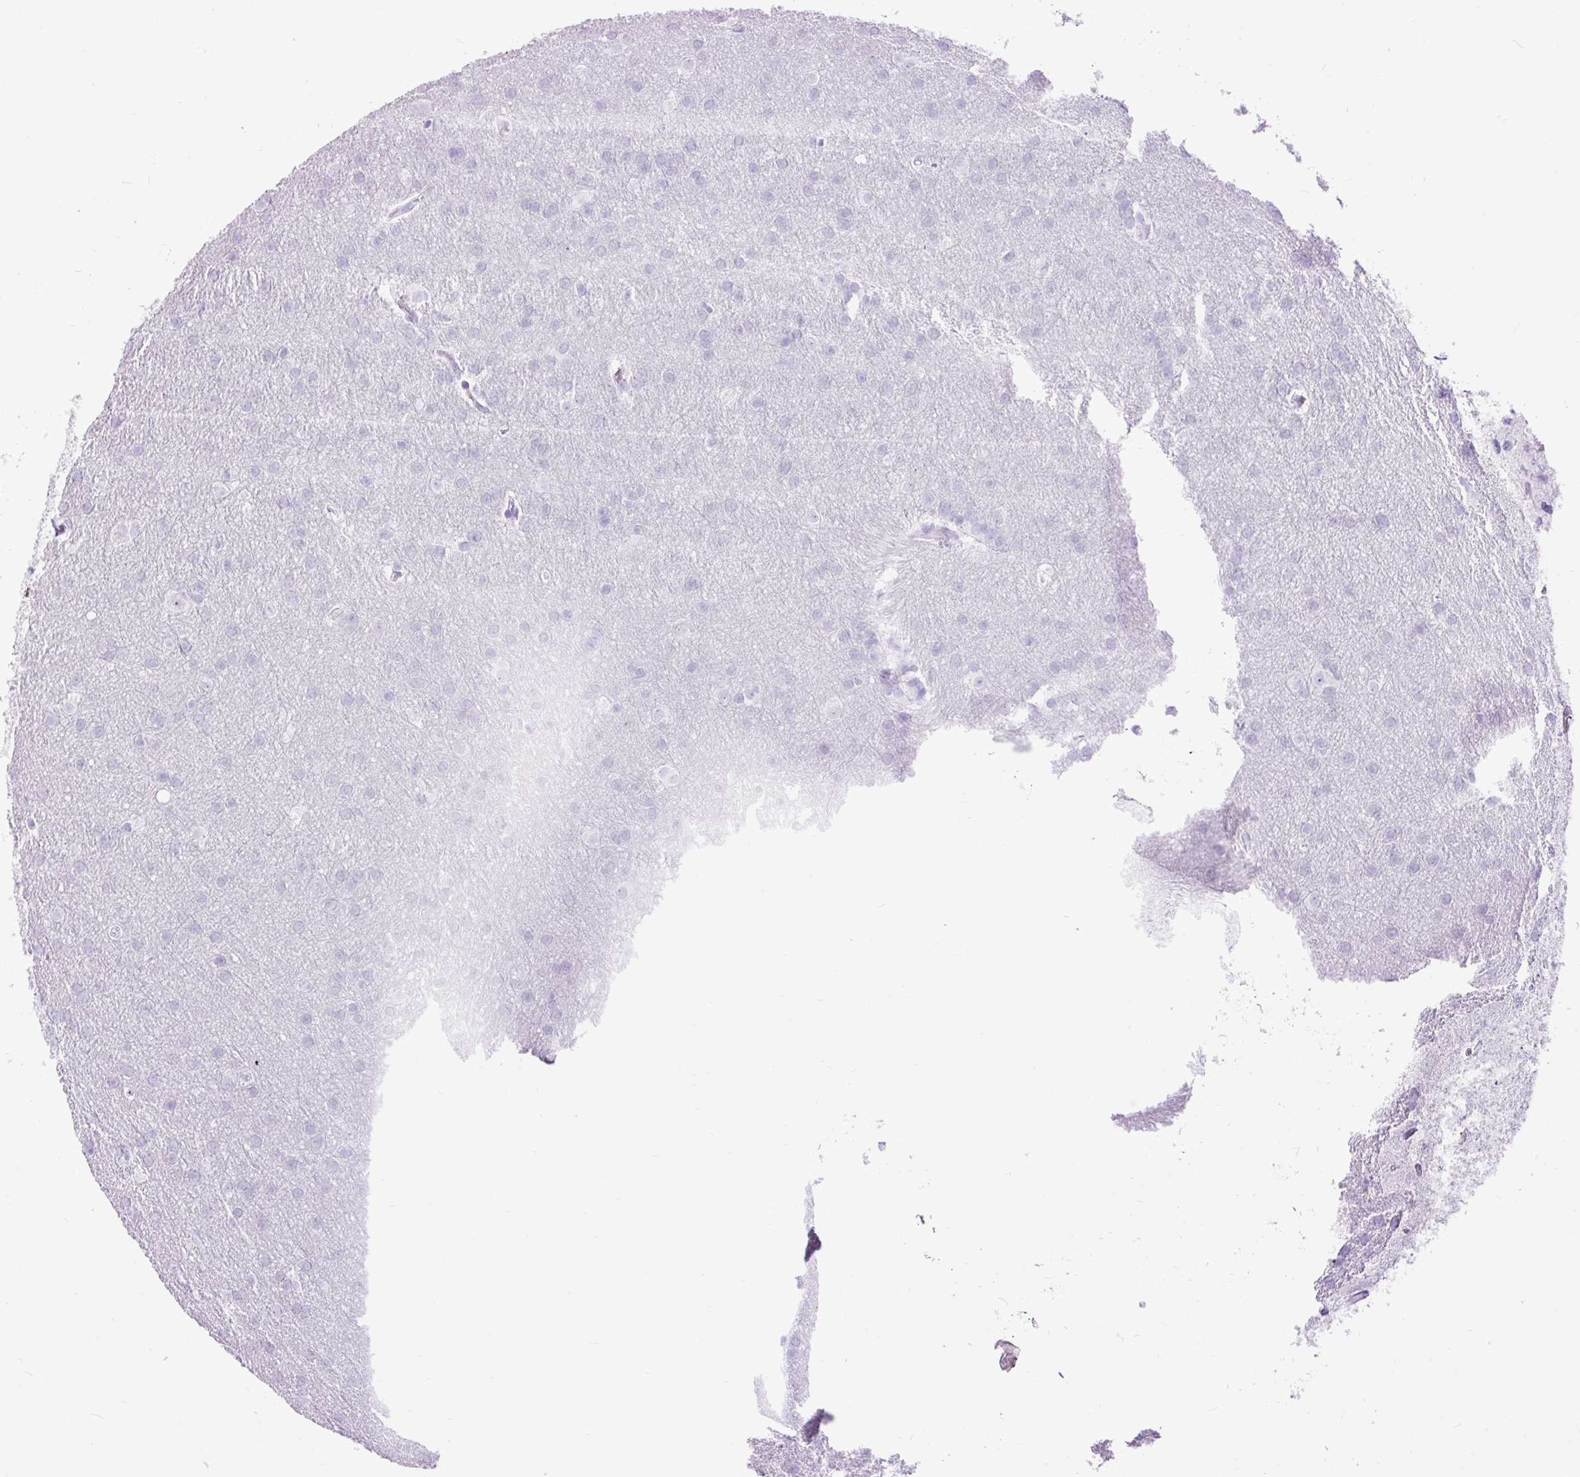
{"staining": {"intensity": "negative", "quantity": "none", "location": "none"}, "tissue": "glioma", "cell_type": "Tumor cells", "image_type": "cancer", "snomed": [{"axis": "morphology", "description": "Glioma, malignant, High grade"}, {"axis": "topography", "description": "Brain"}], "caption": "The image demonstrates no significant positivity in tumor cells of malignant glioma (high-grade).", "gene": "RACGAP1", "patient": {"sex": "male", "age": 53}}